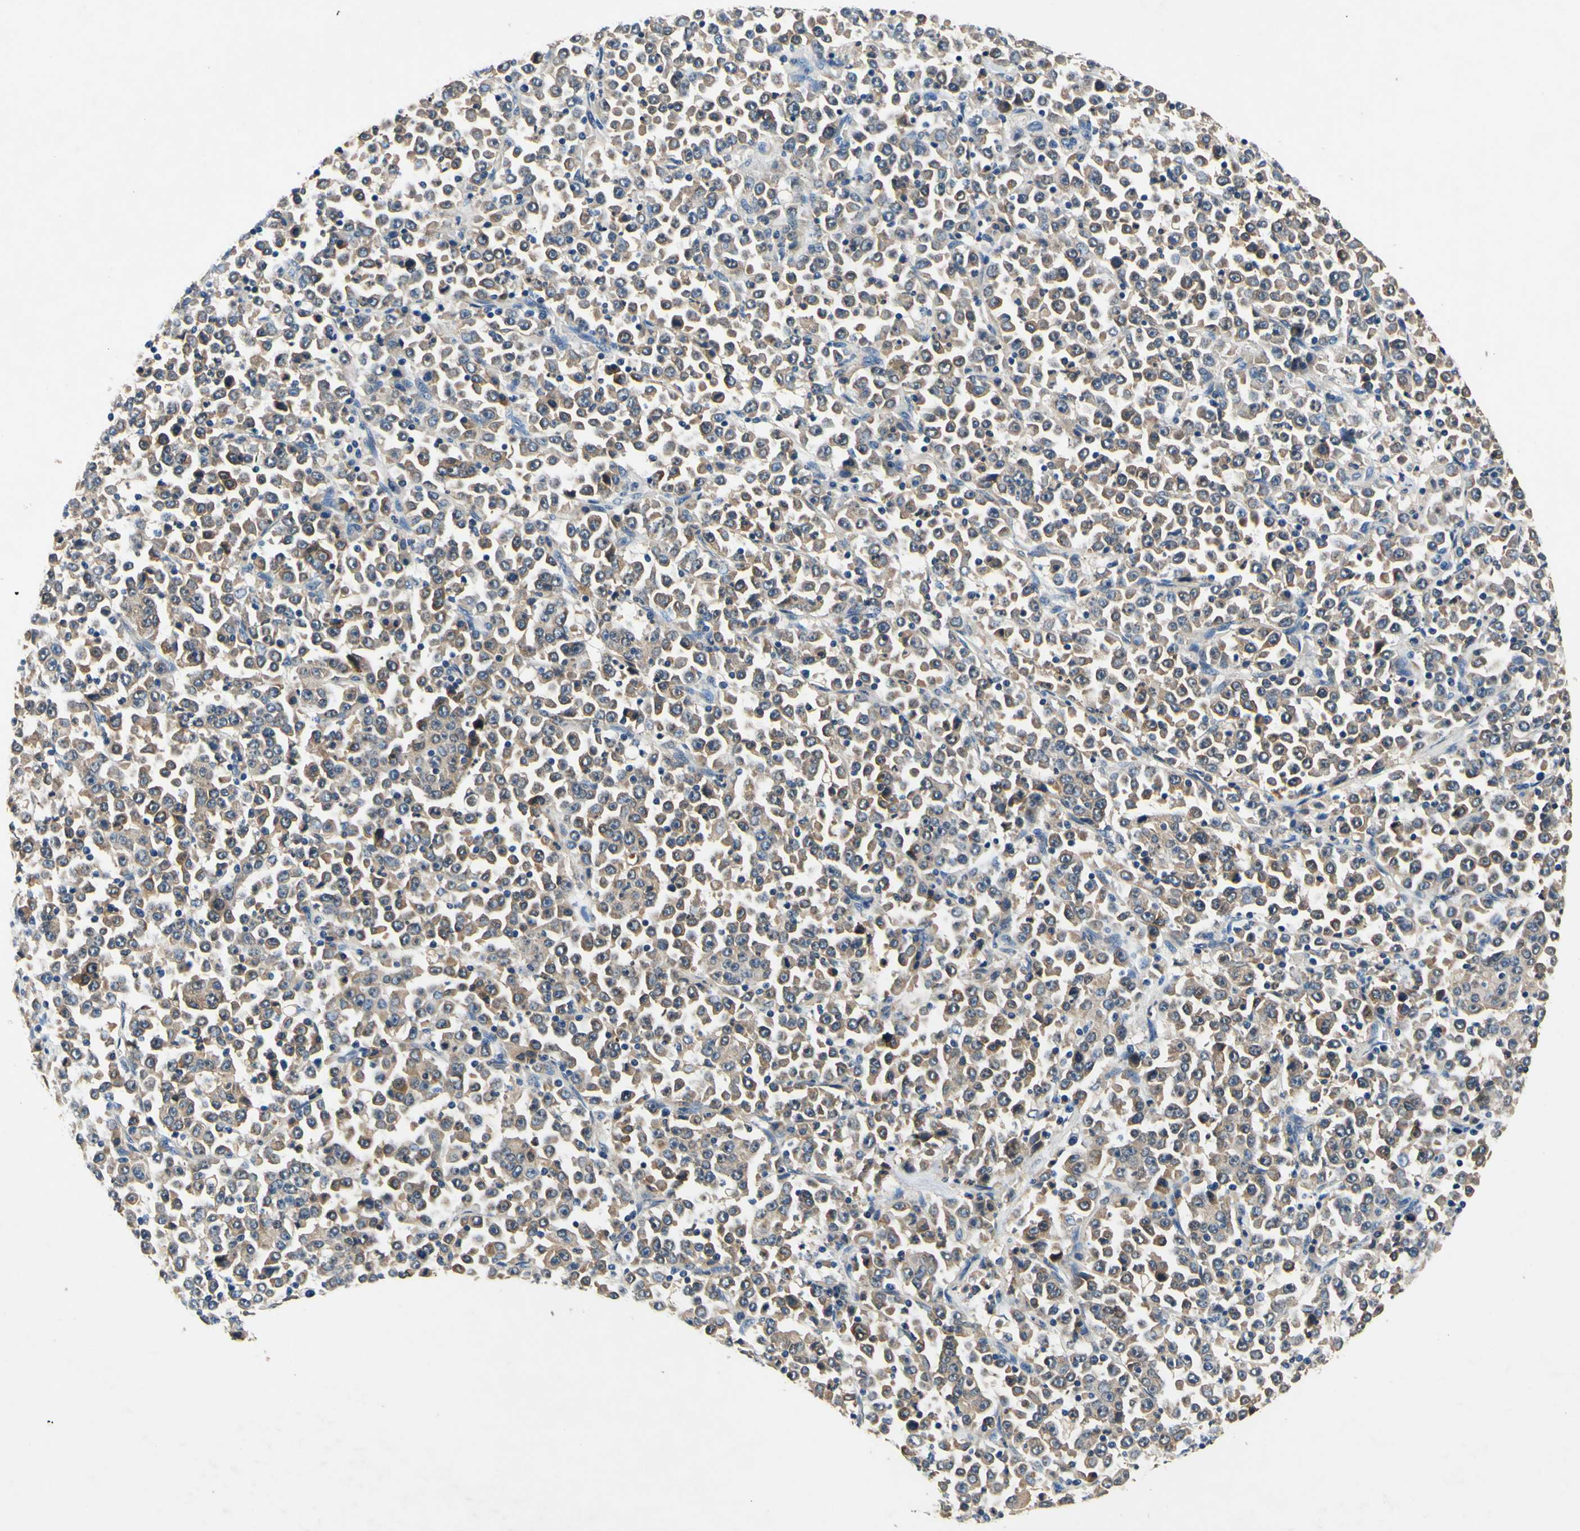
{"staining": {"intensity": "moderate", "quantity": ">75%", "location": "cytoplasmic/membranous"}, "tissue": "stomach cancer", "cell_type": "Tumor cells", "image_type": "cancer", "snomed": [{"axis": "morphology", "description": "Normal tissue, NOS"}, {"axis": "morphology", "description": "Adenocarcinoma, NOS"}, {"axis": "topography", "description": "Stomach, upper"}, {"axis": "topography", "description": "Stomach"}], "caption": "Immunohistochemical staining of human stomach cancer (adenocarcinoma) demonstrates medium levels of moderate cytoplasmic/membranous protein positivity in approximately >75% of tumor cells. The protein is stained brown, and the nuclei are stained in blue (DAB (3,3'-diaminobenzidine) IHC with brightfield microscopy, high magnification).", "gene": "PLA2G4A", "patient": {"sex": "male", "age": 59}}